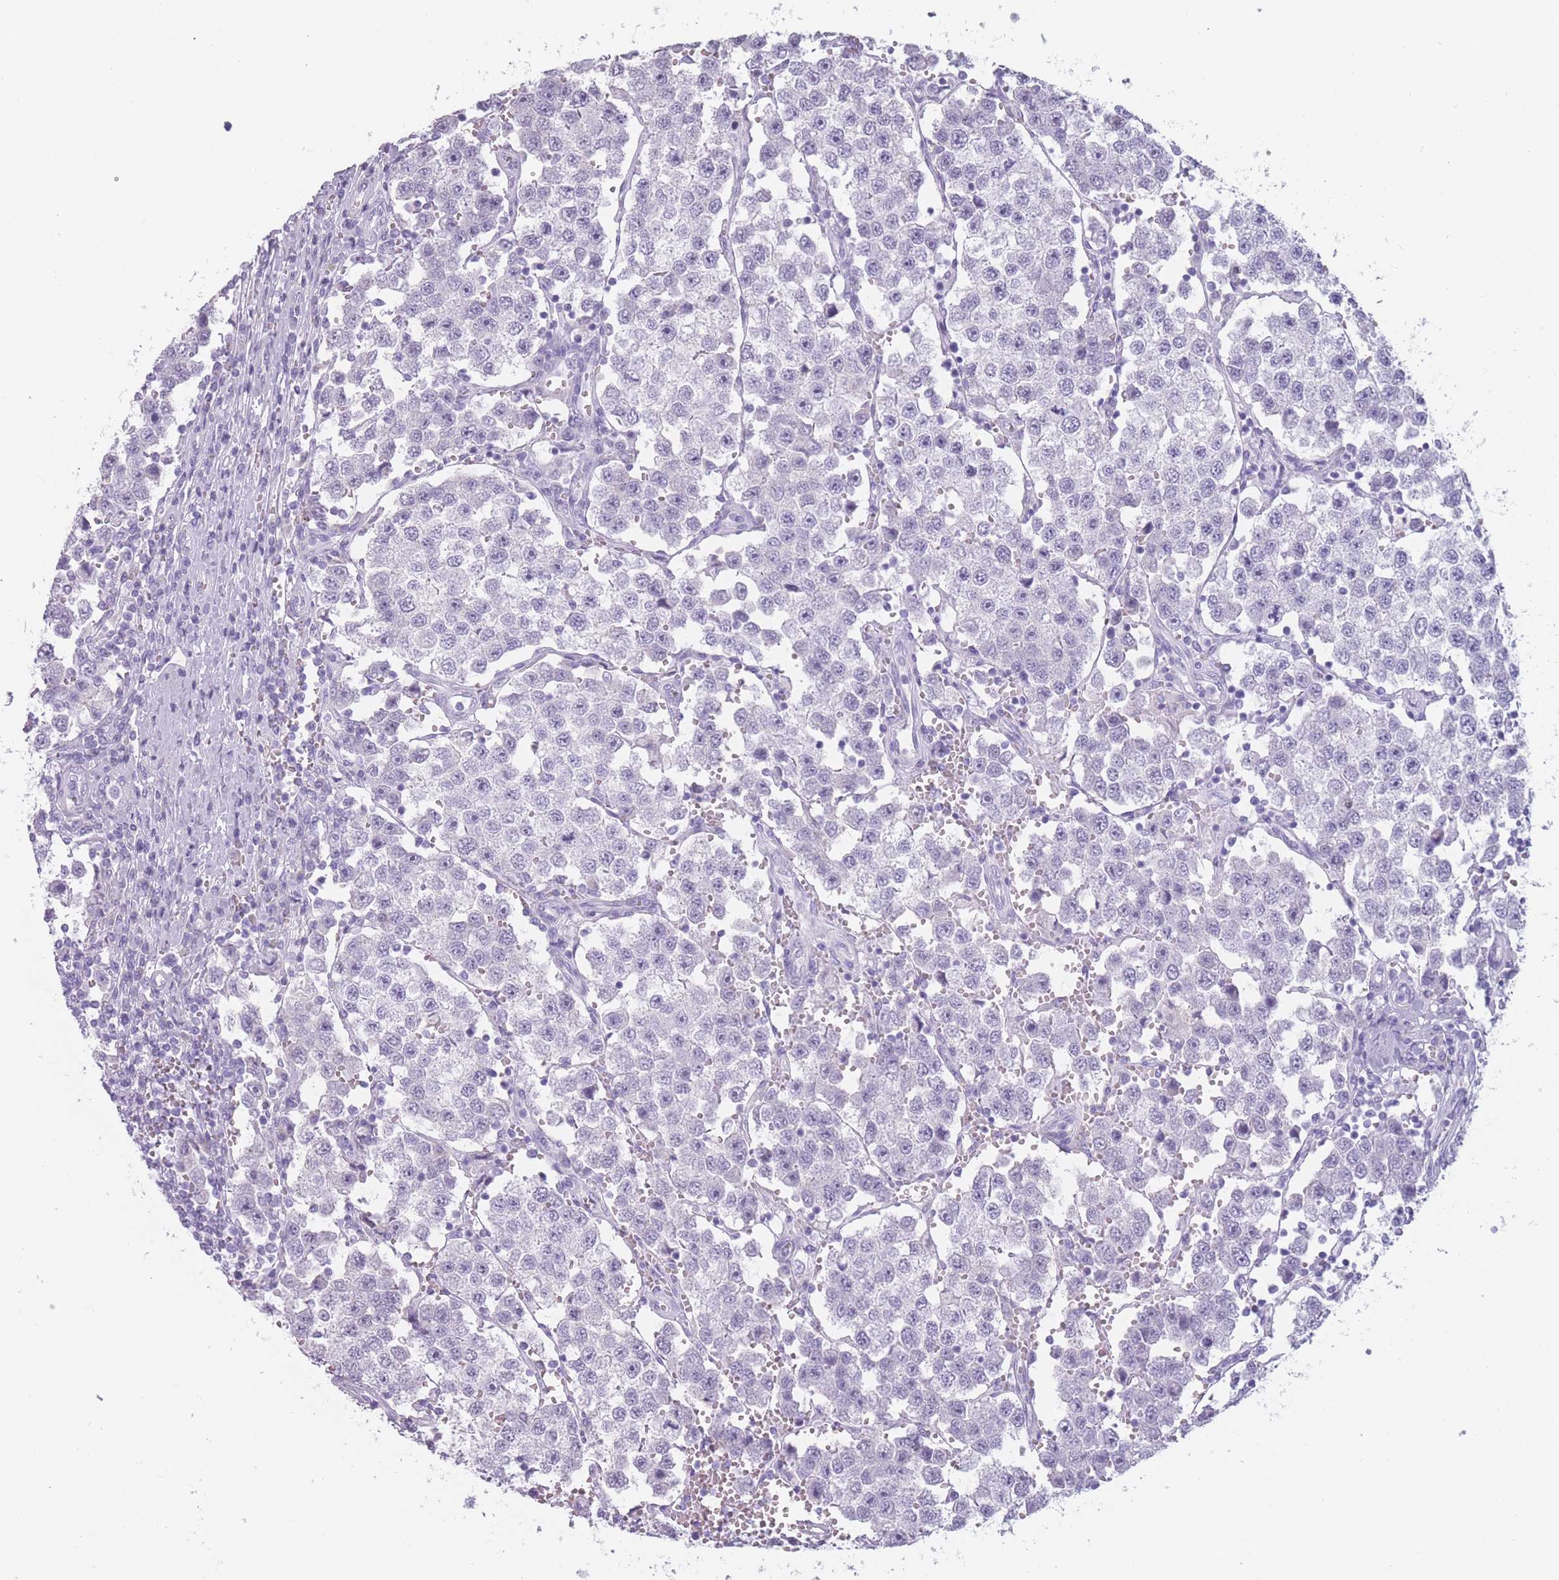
{"staining": {"intensity": "negative", "quantity": "none", "location": "none"}, "tissue": "testis cancer", "cell_type": "Tumor cells", "image_type": "cancer", "snomed": [{"axis": "morphology", "description": "Seminoma, NOS"}, {"axis": "topography", "description": "Testis"}], "caption": "The histopathology image exhibits no staining of tumor cells in seminoma (testis).", "gene": "PPFIA3", "patient": {"sex": "male", "age": 37}}